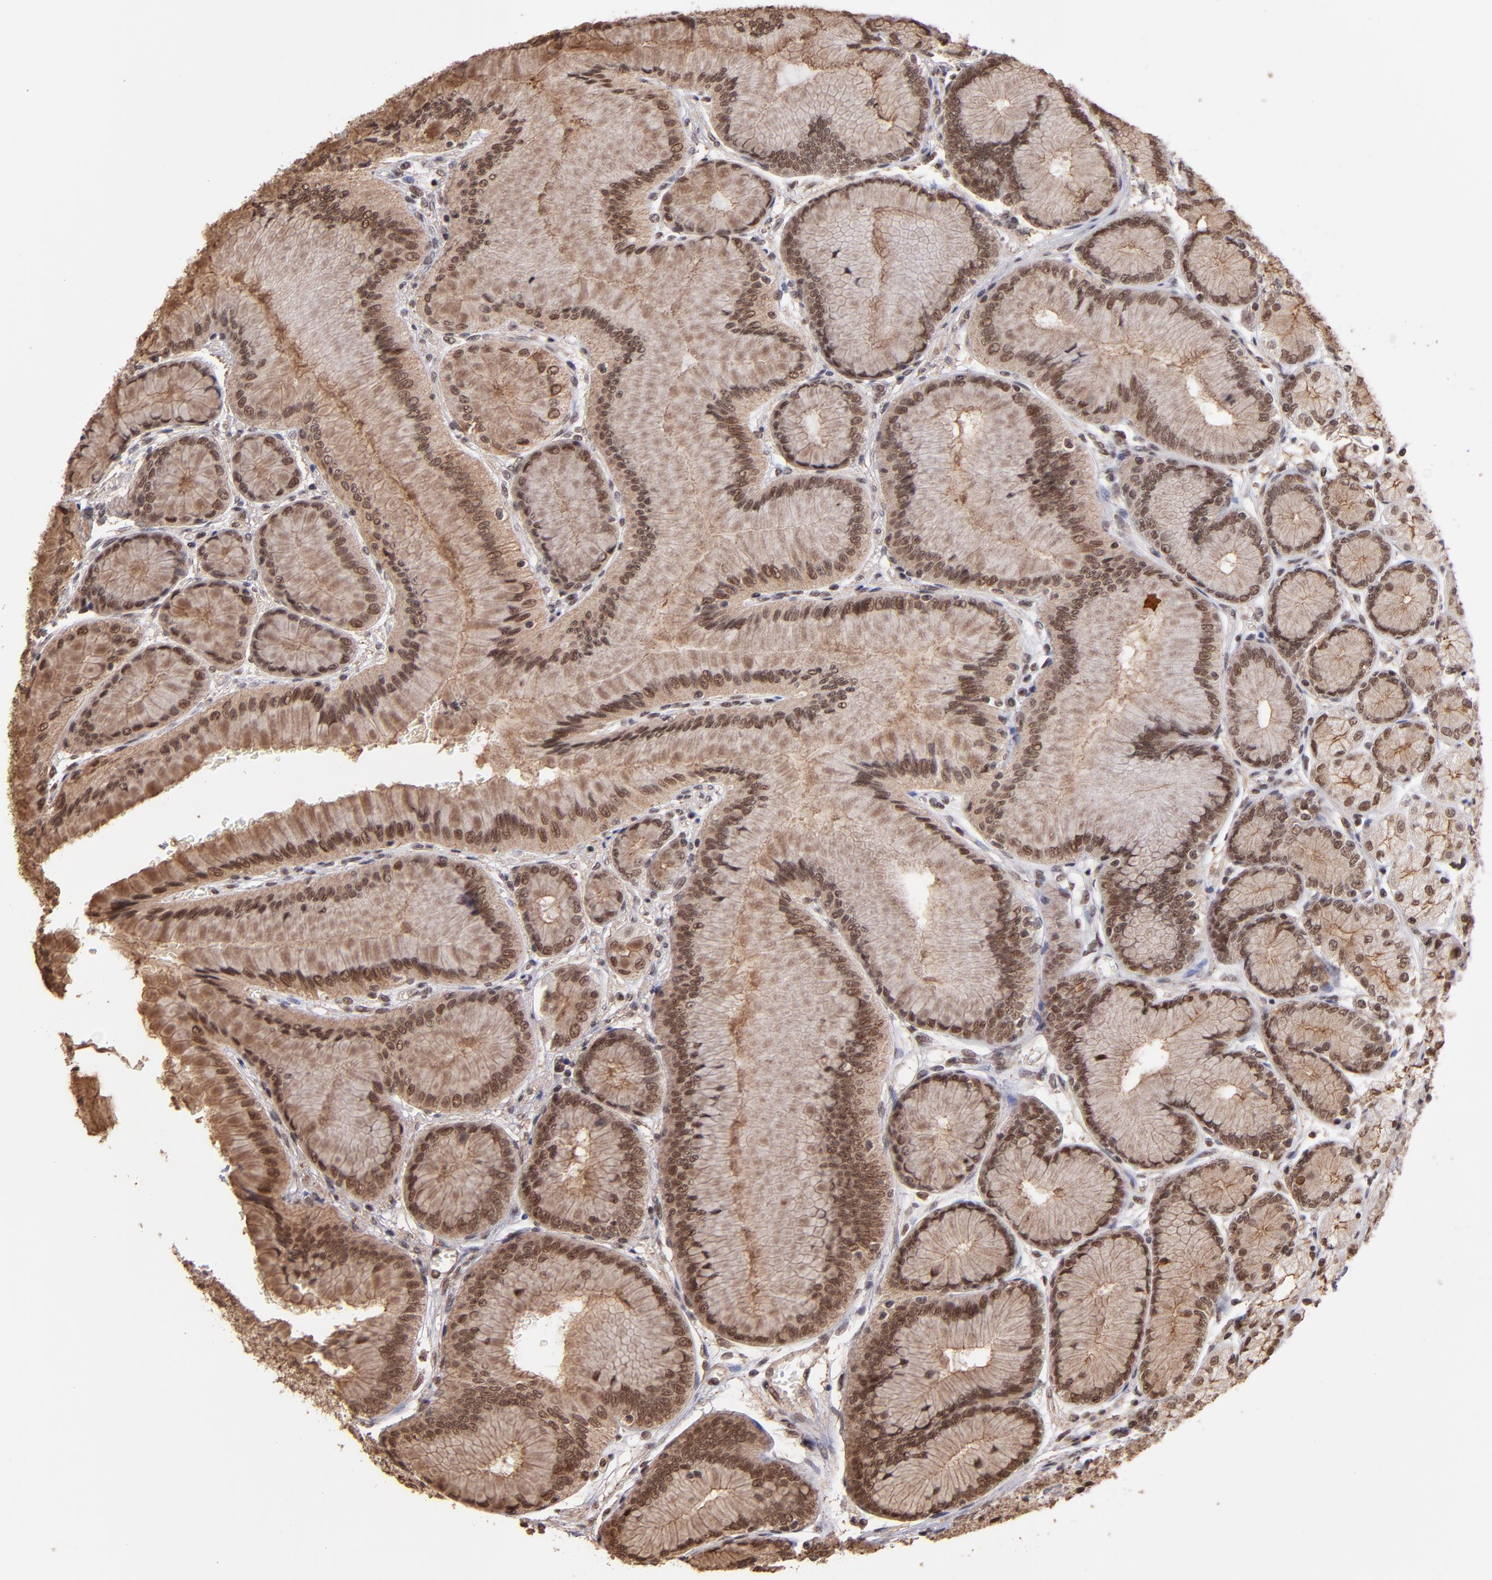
{"staining": {"intensity": "moderate", "quantity": ">75%", "location": "cytoplasmic/membranous,nuclear"}, "tissue": "stomach", "cell_type": "Glandular cells", "image_type": "normal", "snomed": [{"axis": "morphology", "description": "Normal tissue, NOS"}, {"axis": "morphology", "description": "Adenocarcinoma, NOS"}, {"axis": "topography", "description": "Stomach"}, {"axis": "topography", "description": "Stomach, lower"}], "caption": "Immunohistochemistry (IHC) photomicrograph of normal stomach: stomach stained using immunohistochemistry (IHC) demonstrates medium levels of moderate protein expression localized specifically in the cytoplasmic/membranous,nuclear of glandular cells, appearing as a cytoplasmic/membranous,nuclear brown color.", "gene": "TERF2", "patient": {"sex": "female", "age": 65}}